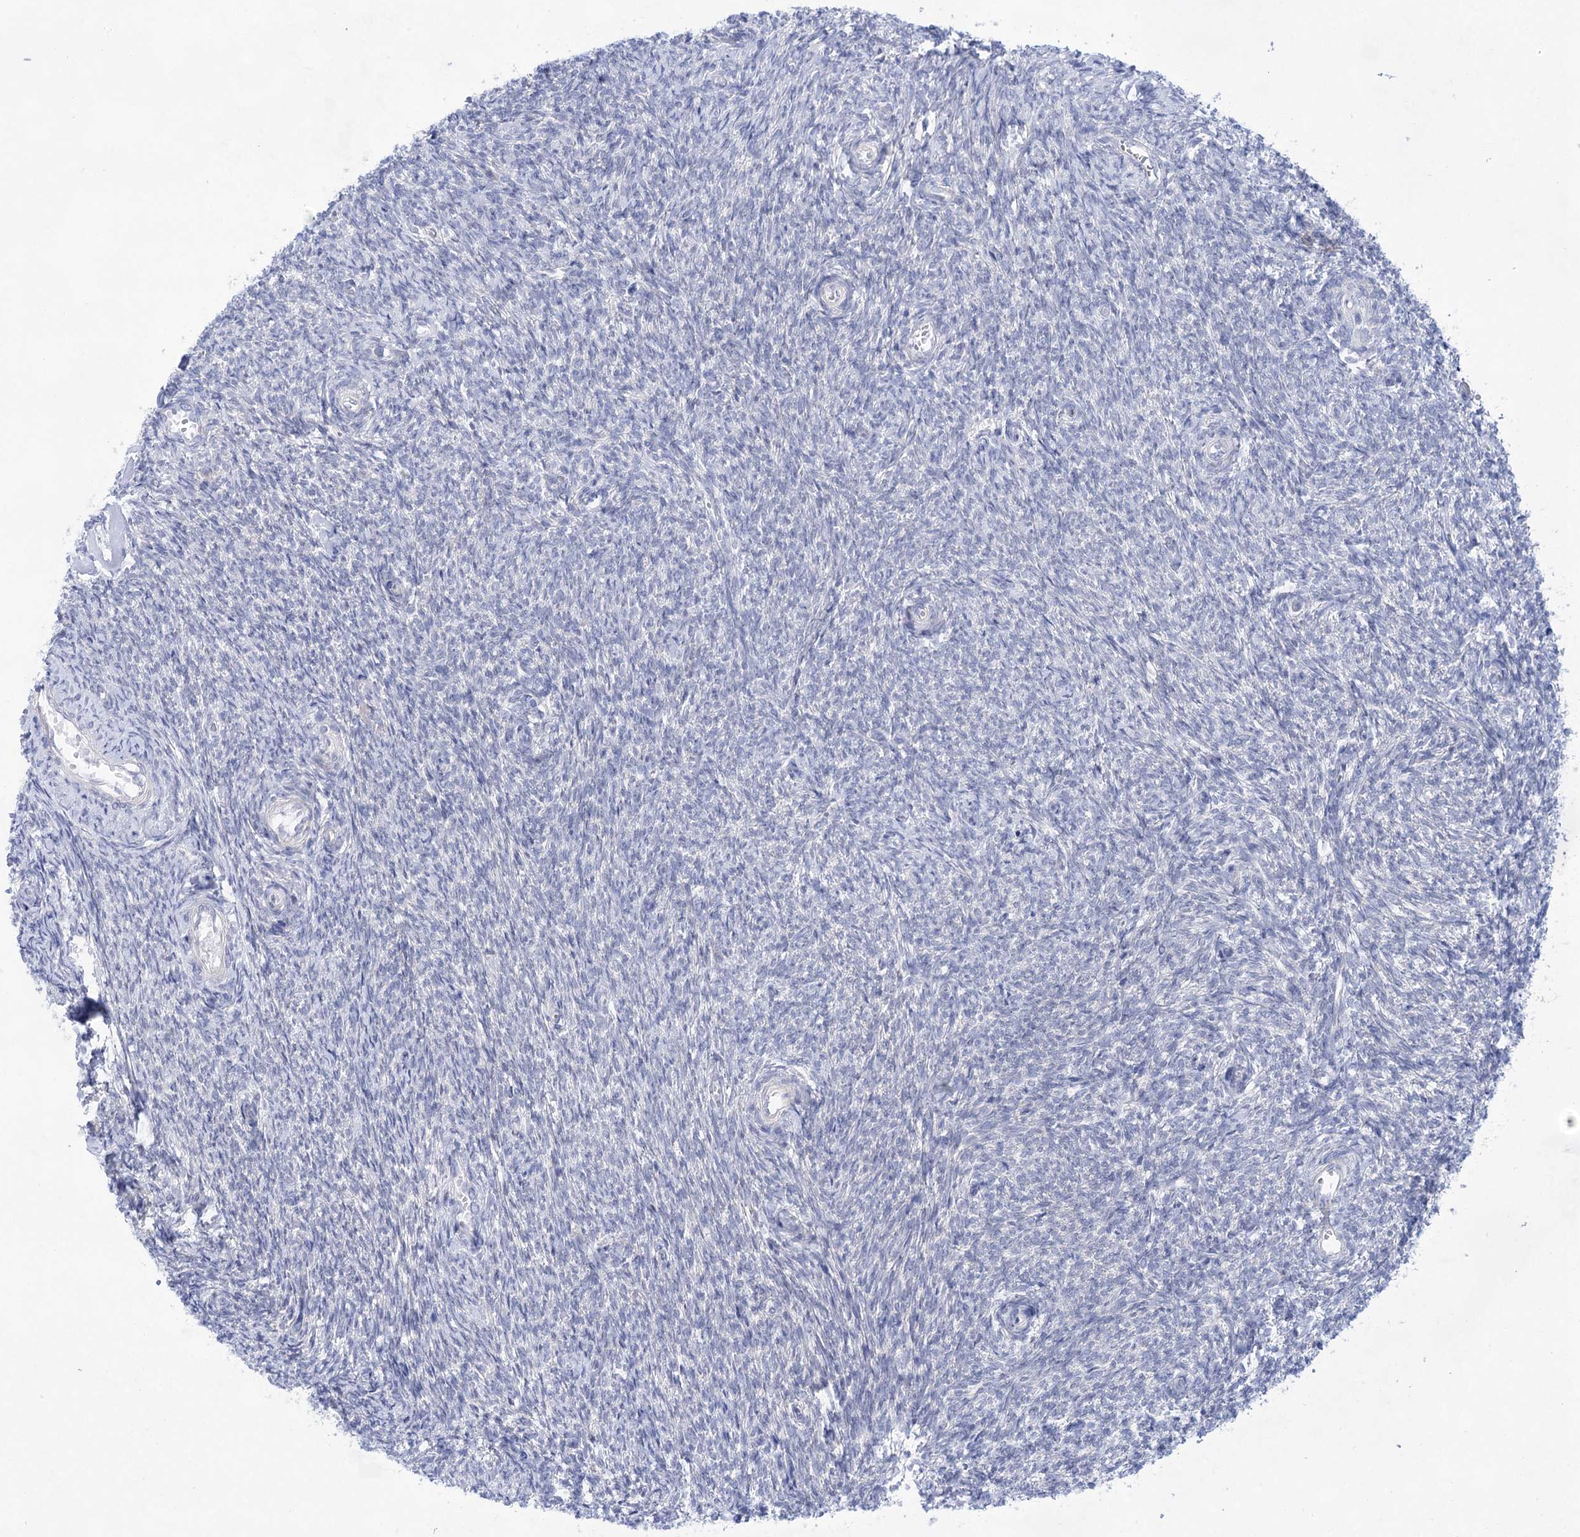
{"staining": {"intensity": "negative", "quantity": "none", "location": "none"}, "tissue": "ovary", "cell_type": "Ovarian stroma cells", "image_type": "normal", "snomed": [{"axis": "morphology", "description": "Normal tissue, NOS"}, {"axis": "topography", "description": "Ovary"}], "caption": "The image shows no significant staining in ovarian stroma cells of ovary. (Brightfield microscopy of DAB immunohistochemistry (IHC) at high magnification).", "gene": "LALBA", "patient": {"sex": "female", "age": 44}}